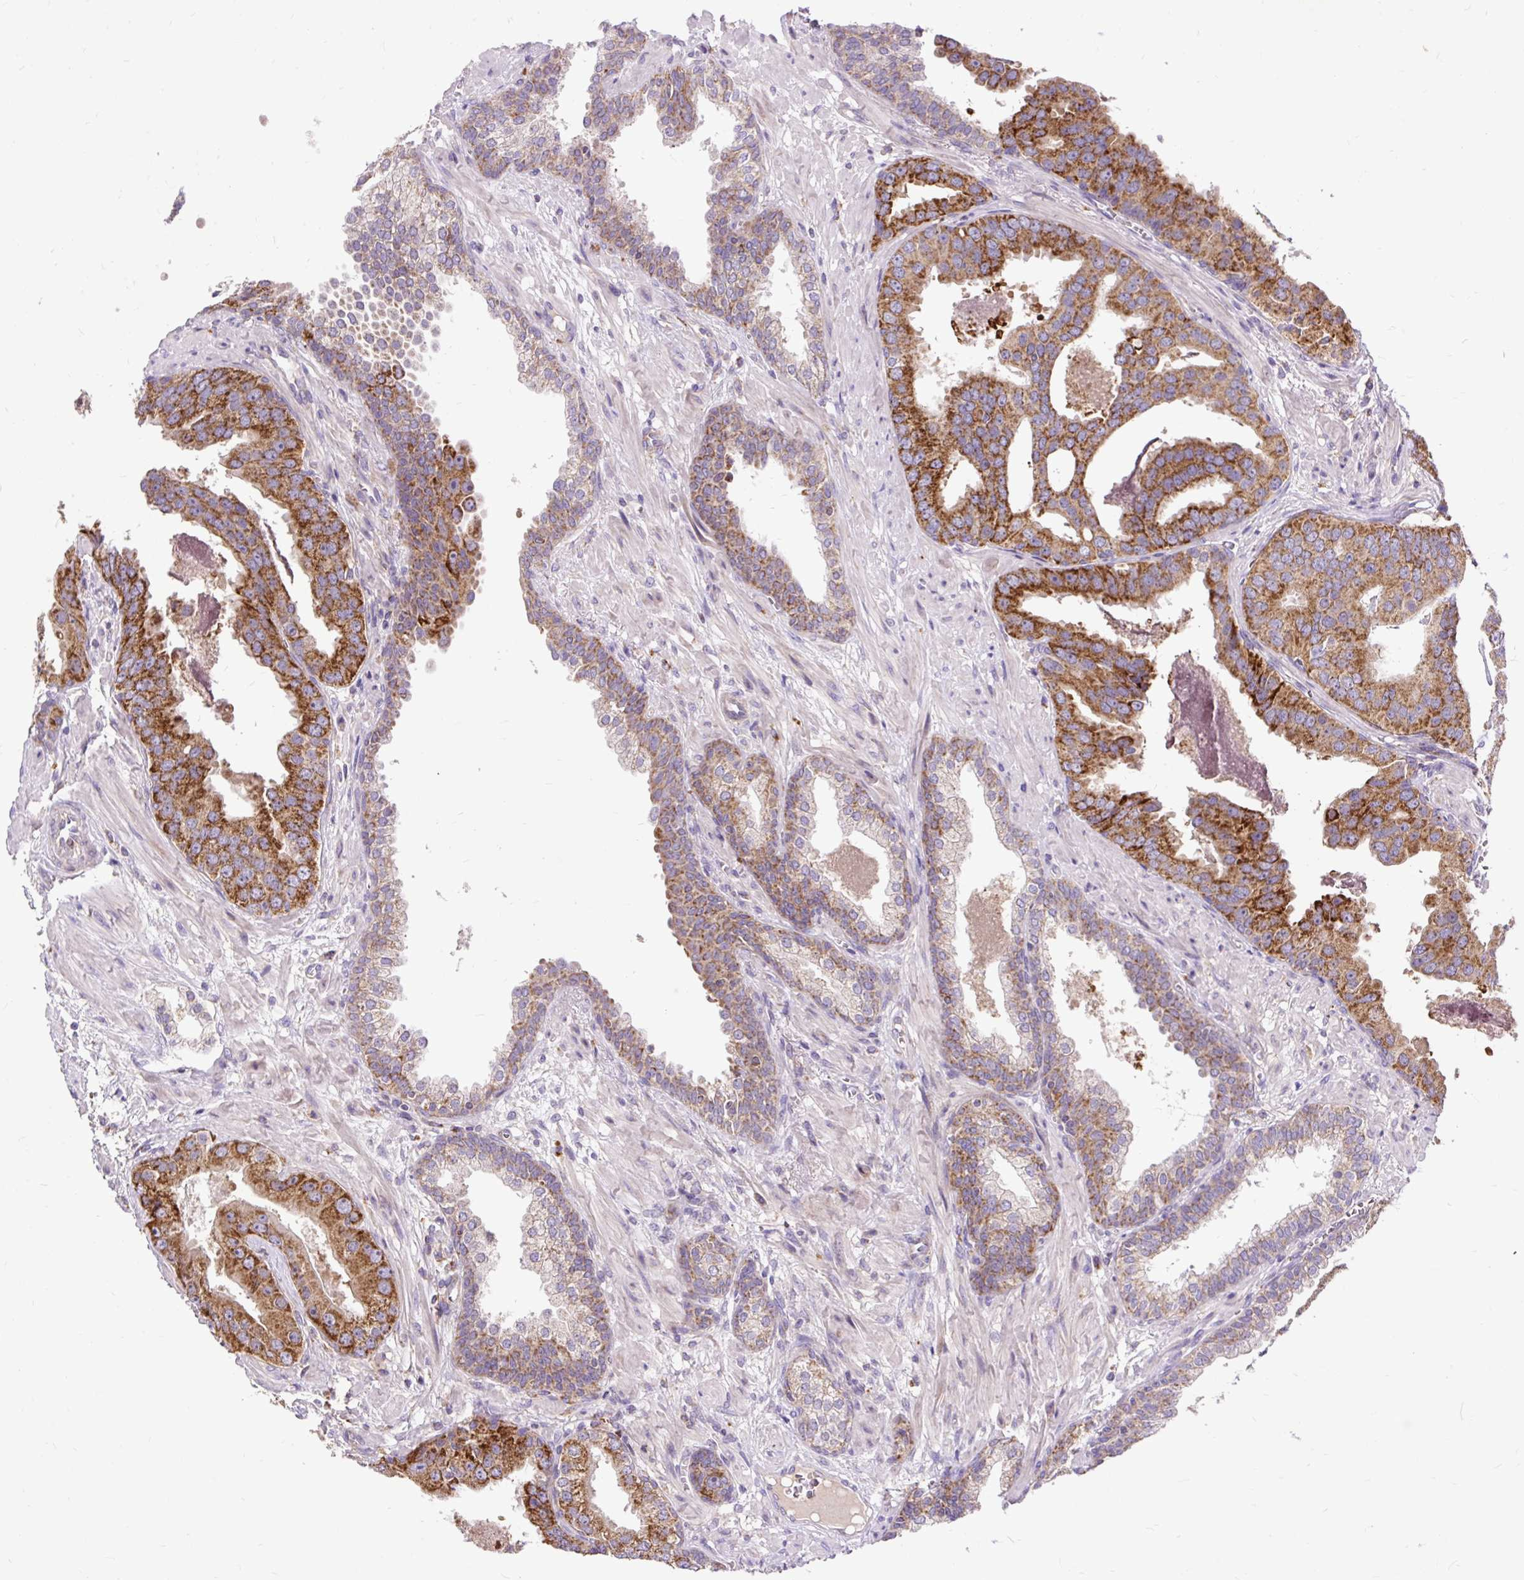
{"staining": {"intensity": "strong", "quantity": ">75%", "location": "cytoplasmic/membranous"}, "tissue": "prostate cancer", "cell_type": "Tumor cells", "image_type": "cancer", "snomed": [{"axis": "morphology", "description": "Adenocarcinoma, High grade"}, {"axis": "topography", "description": "Prostate"}], "caption": "DAB immunohistochemical staining of prostate cancer (adenocarcinoma (high-grade)) exhibits strong cytoplasmic/membranous protein staining in approximately >75% of tumor cells.", "gene": "TOMM40", "patient": {"sex": "male", "age": 71}}